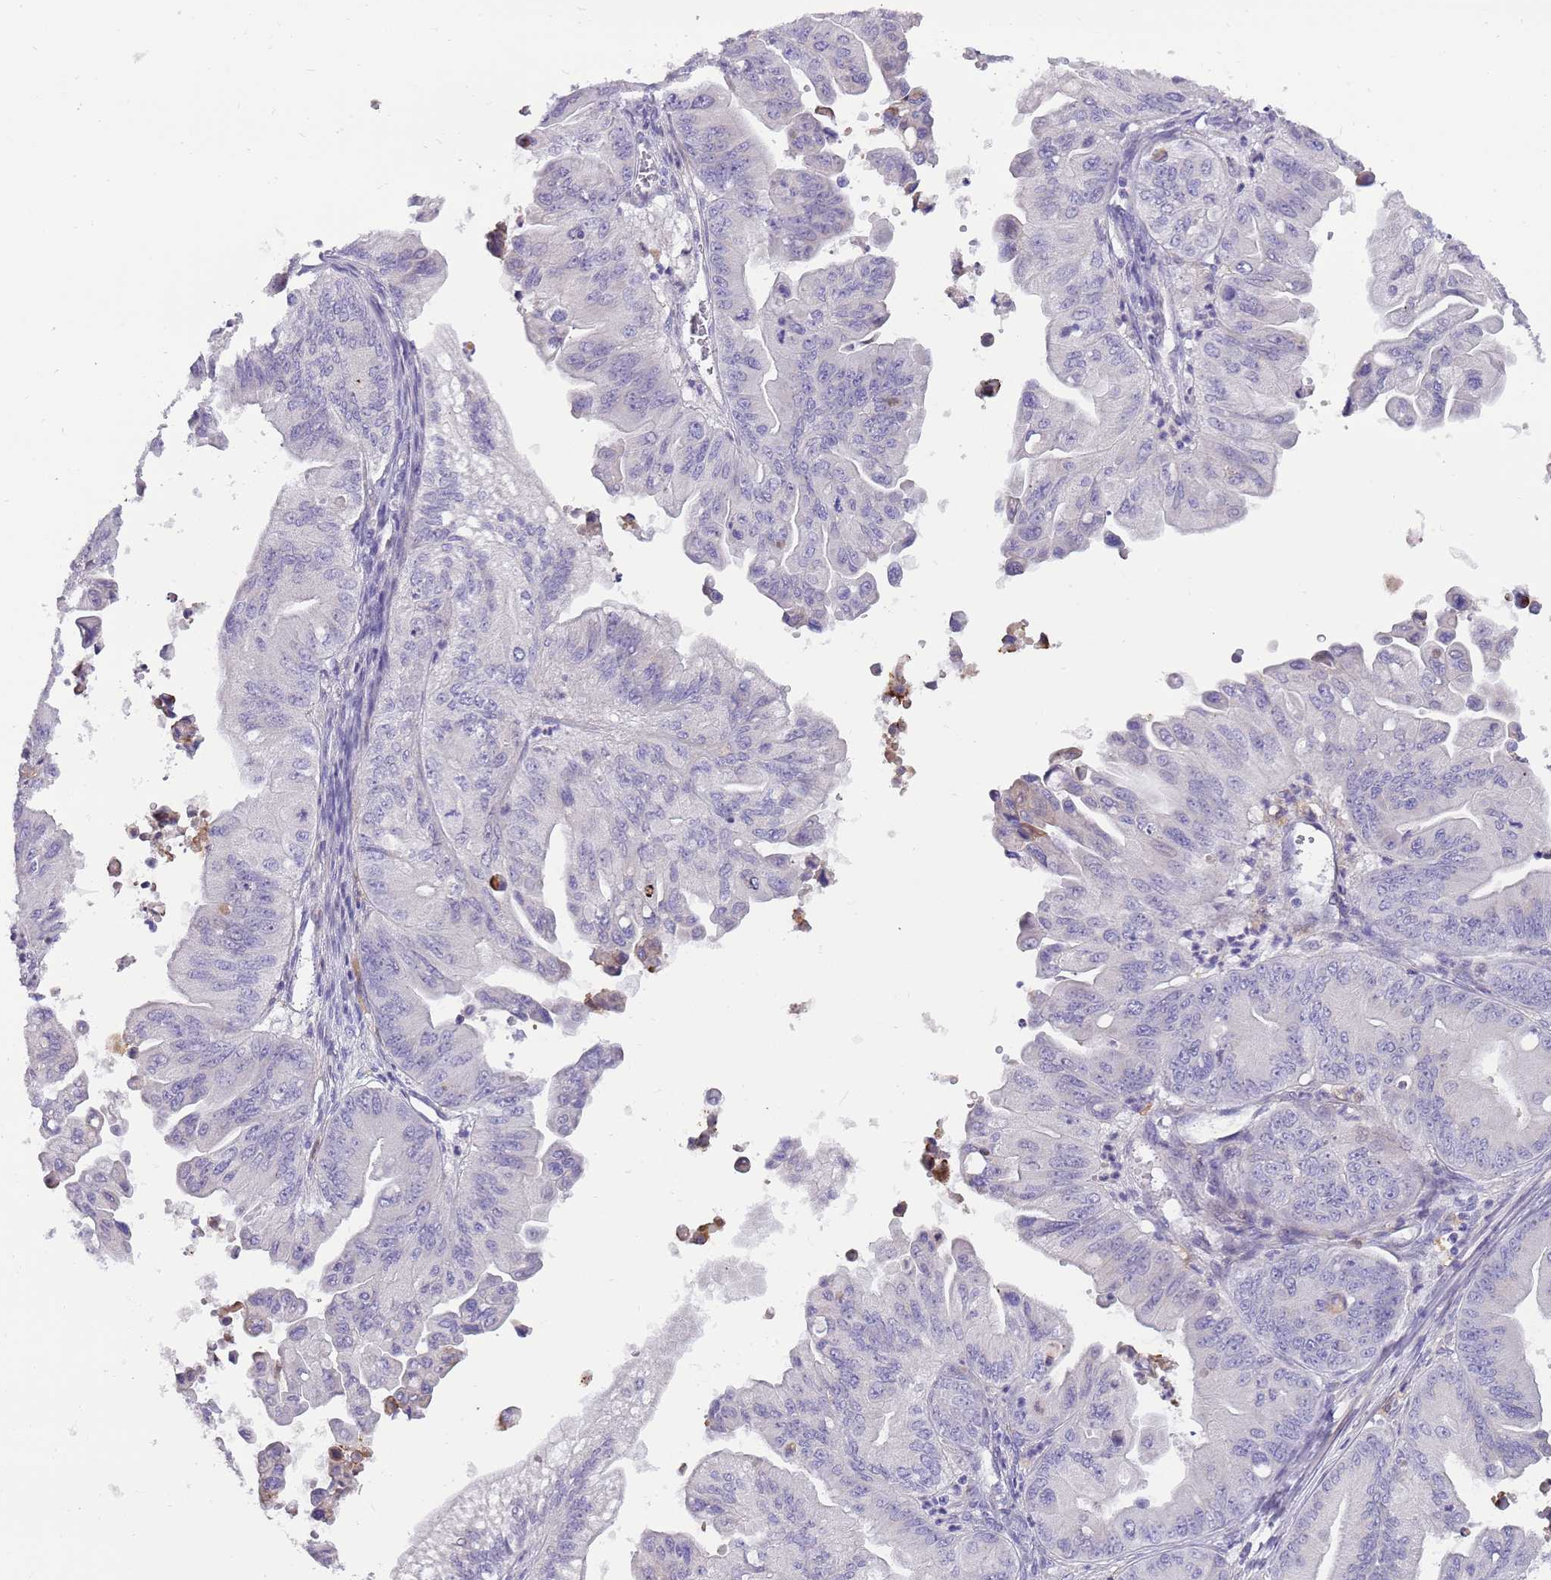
{"staining": {"intensity": "moderate", "quantity": "<25%", "location": "cytoplasmic/membranous"}, "tissue": "ovarian cancer", "cell_type": "Tumor cells", "image_type": "cancer", "snomed": [{"axis": "morphology", "description": "Cystadenocarcinoma, mucinous, NOS"}, {"axis": "topography", "description": "Ovary"}], "caption": "Mucinous cystadenocarcinoma (ovarian) tissue shows moderate cytoplasmic/membranous staining in approximately <25% of tumor cells (Stains: DAB (3,3'-diaminobenzidine) in brown, nuclei in blue, Microscopy: brightfield microscopy at high magnification).", "gene": "DIPK1C", "patient": {"sex": "female", "age": 71}}